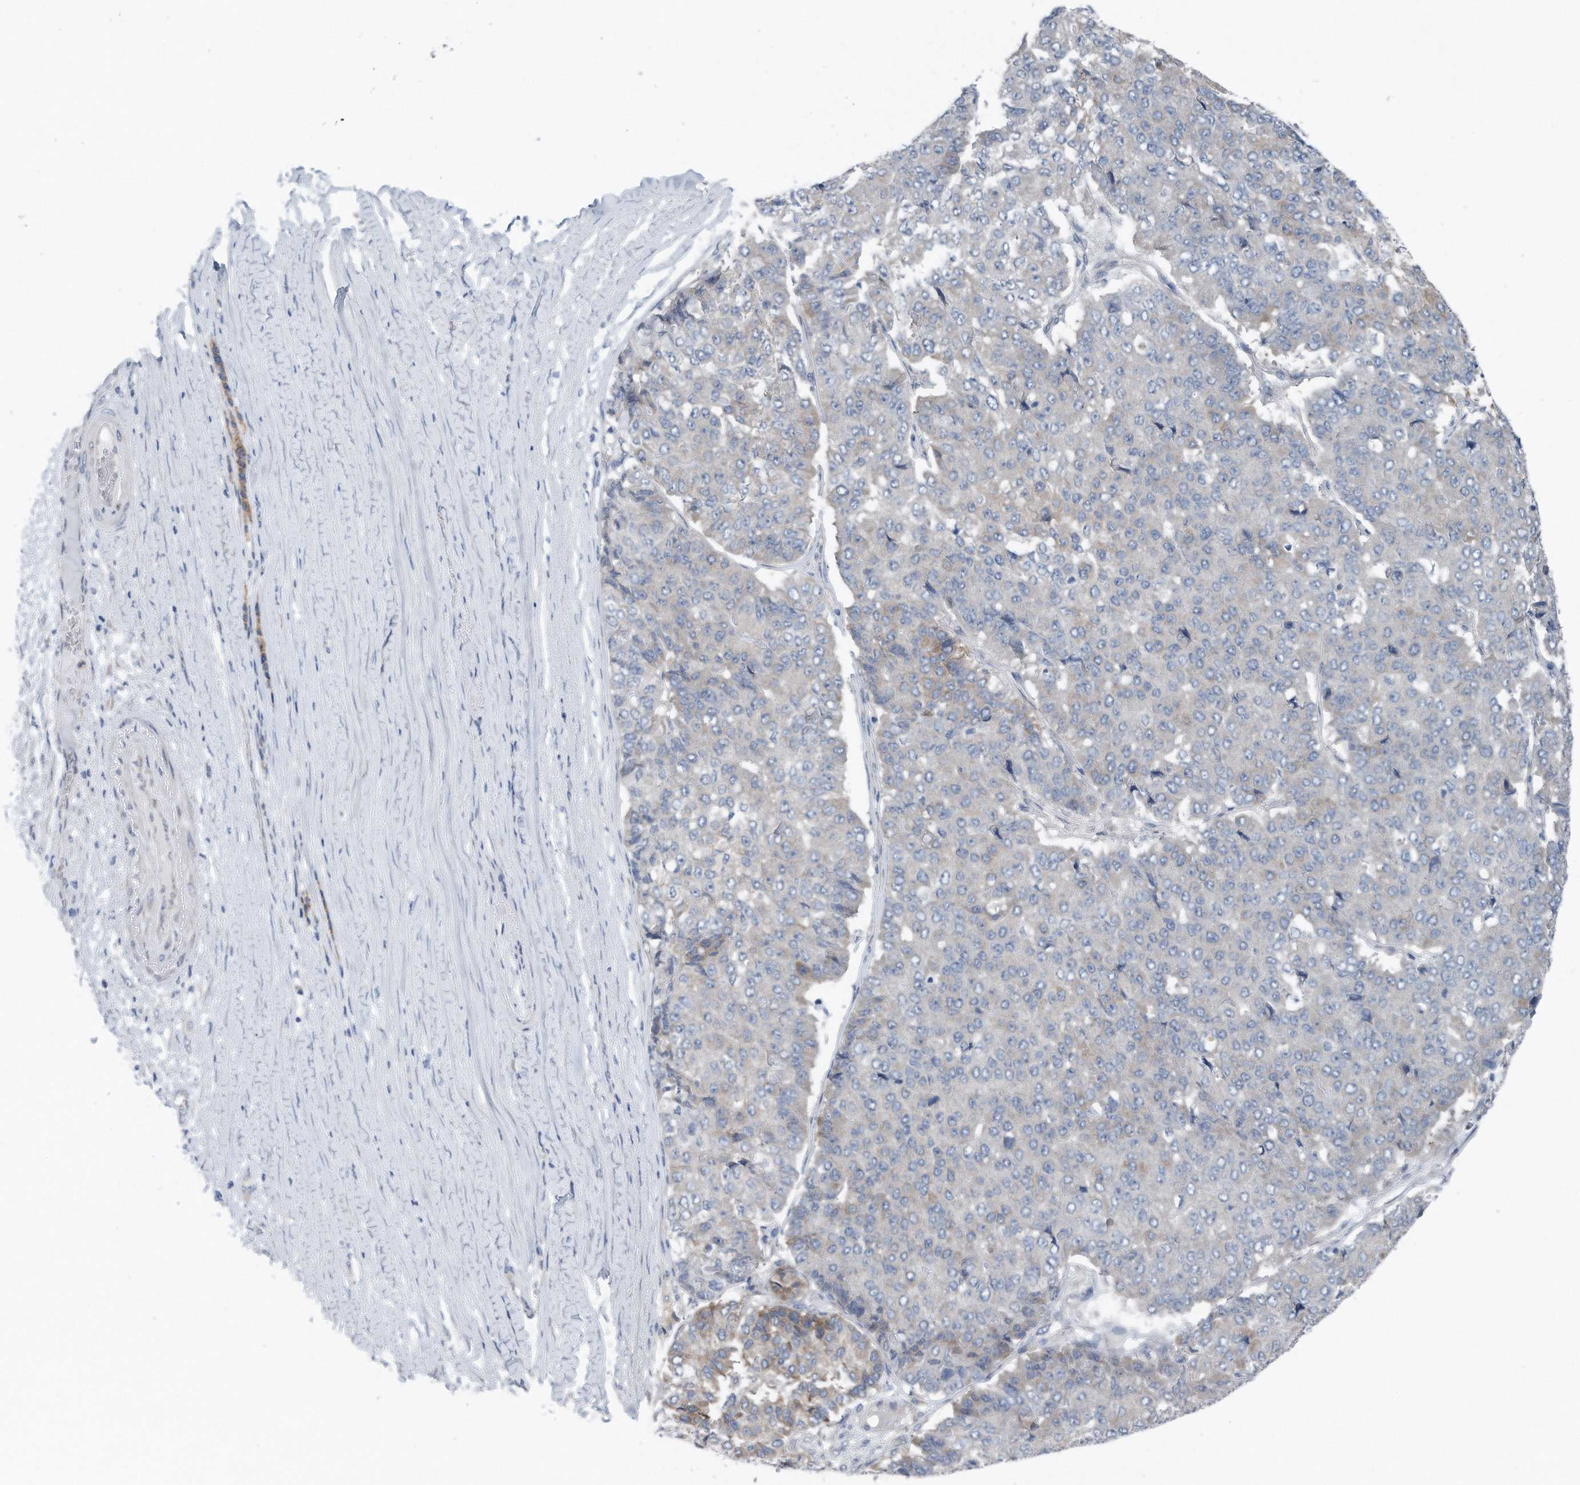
{"staining": {"intensity": "weak", "quantity": "<25%", "location": "cytoplasmic/membranous"}, "tissue": "pancreatic cancer", "cell_type": "Tumor cells", "image_type": "cancer", "snomed": [{"axis": "morphology", "description": "Adenocarcinoma, NOS"}, {"axis": "topography", "description": "Pancreas"}], "caption": "A histopathology image of human adenocarcinoma (pancreatic) is negative for staining in tumor cells. Brightfield microscopy of immunohistochemistry (IHC) stained with DAB (3,3'-diaminobenzidine) (brown) and hematoxylin (blue), captured at high magnification.", "gene": "YRDC", "patient": {"sex": "male", "age": 50}}